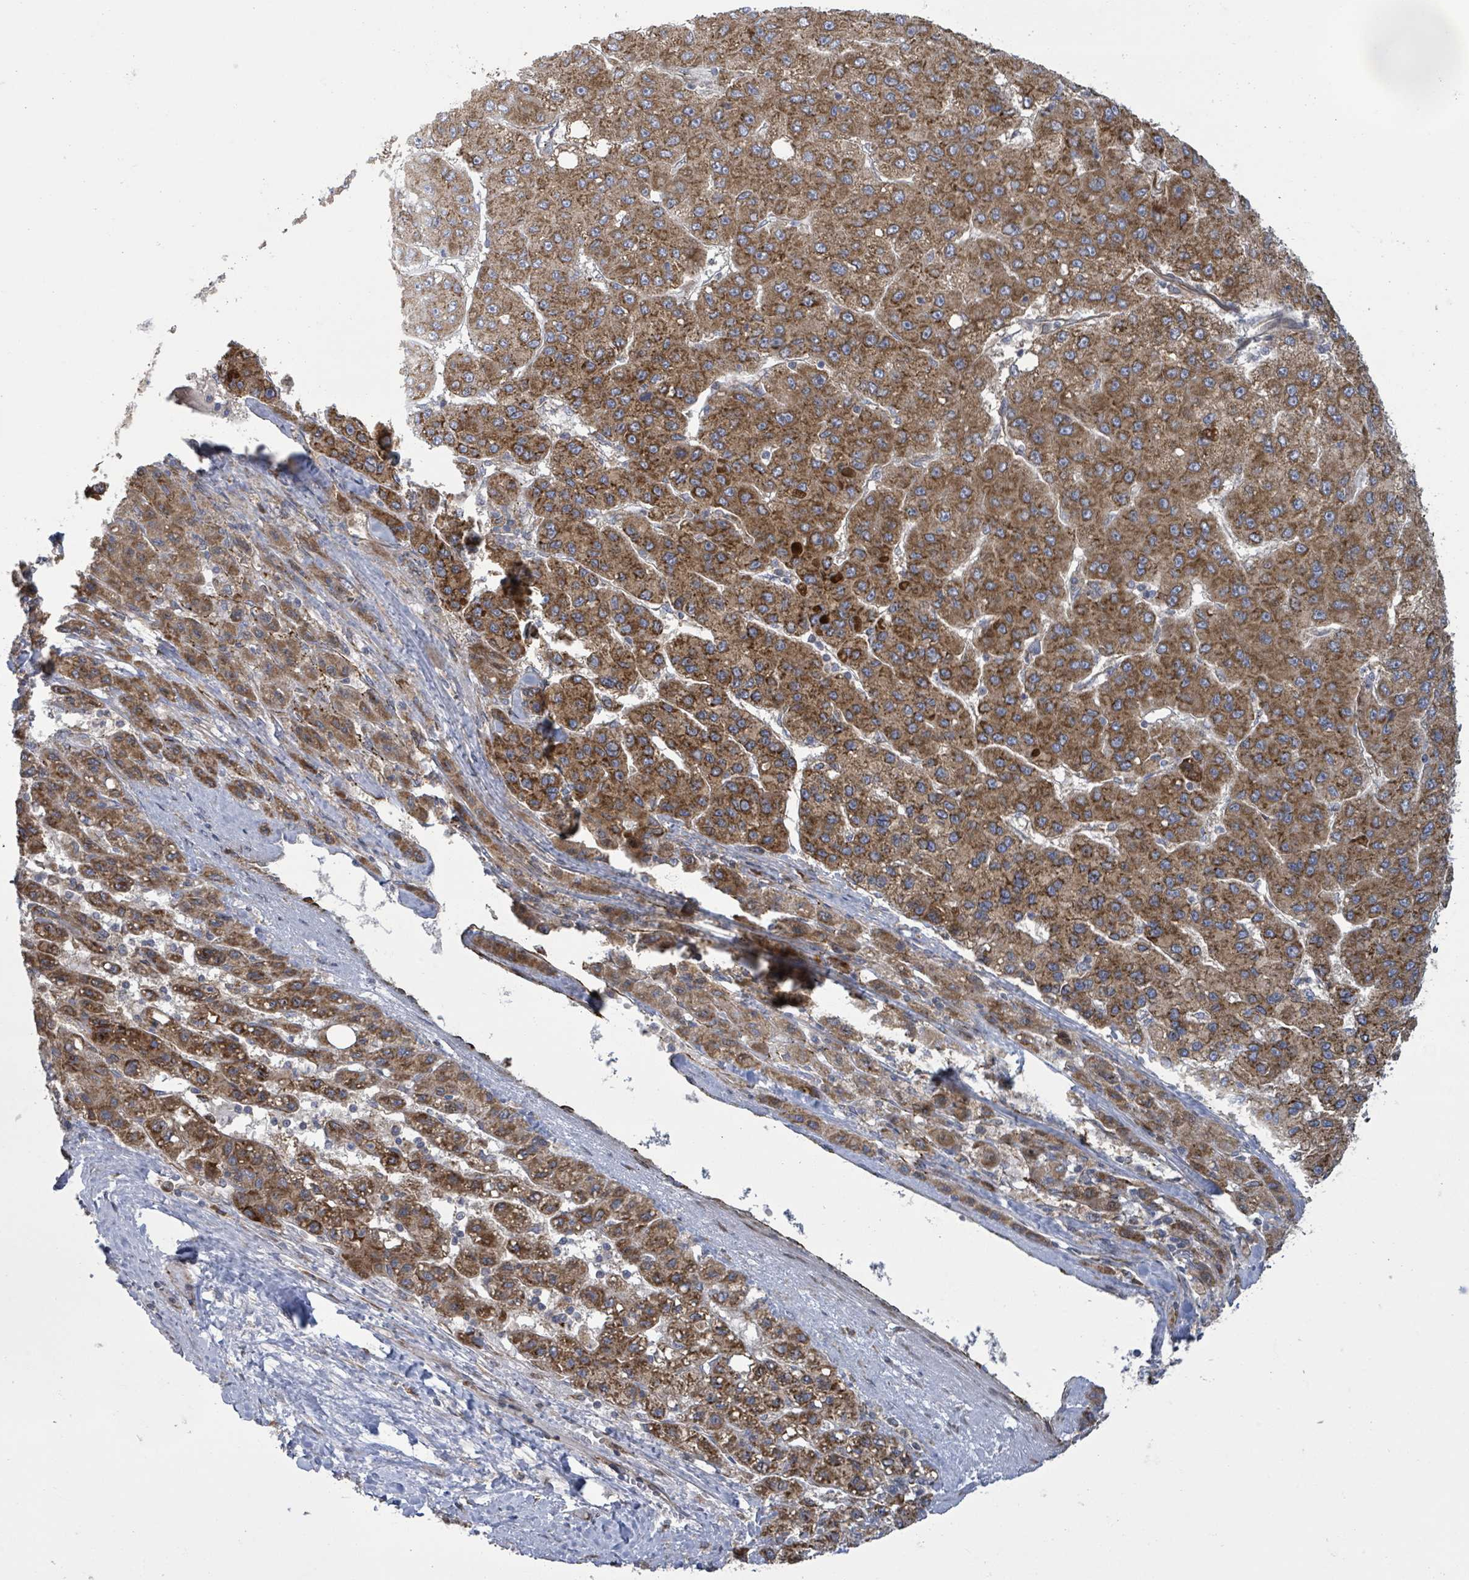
{"staining": {"intensity": "moderate", "quantity": ">75%", "location": "cytoplasmic/membranous"}, "tissue": "liver cancer", "cell_type": "Tumor cells", "image_type": "cancer", "snomed": [{"axis": "morphology", "description": "Carcinoma, Hepatocellular, NOS"}, {"axis": "topography", "description": "Liver"}], "caption": "About >75% of tumor cells in human liver cancer show moderate cytoplasmic/membranous protein positivity as visualized by brown immunohistochemical staining.", "gene": "NOMO1", "patient": {"sex": "female", "age": 82}}